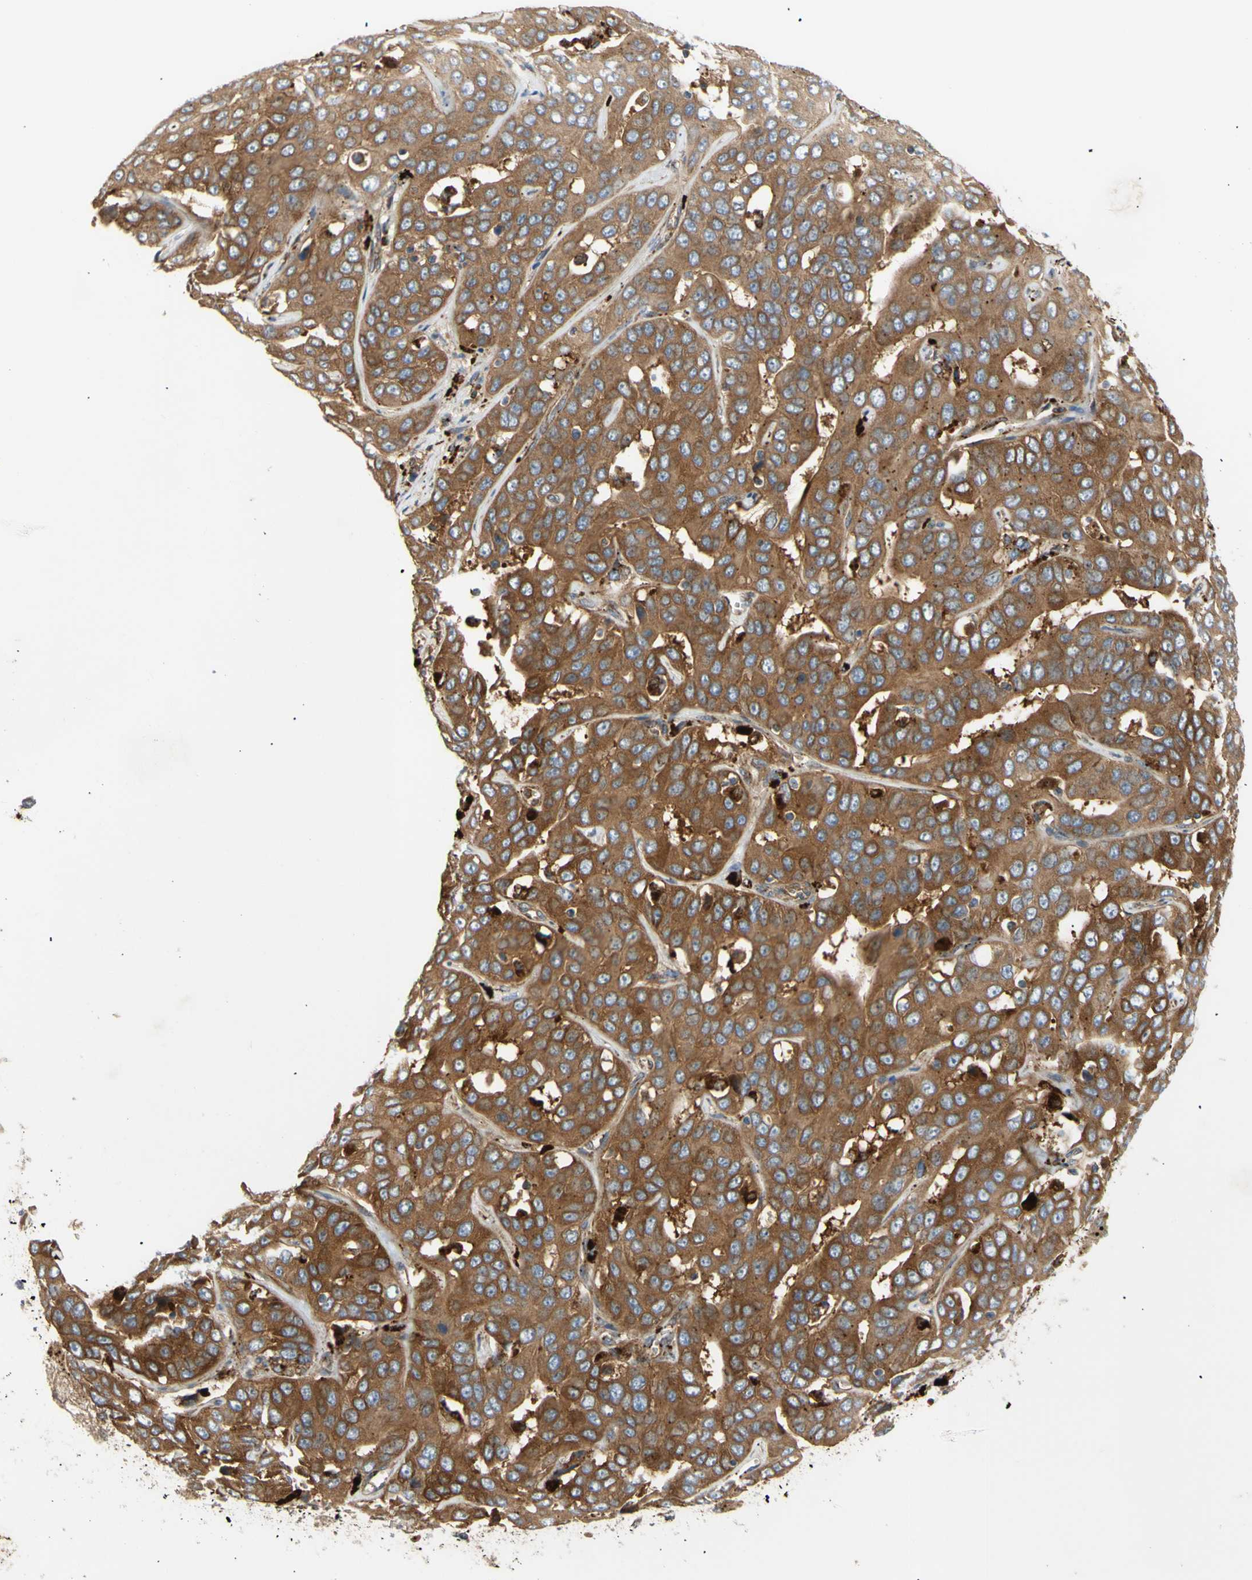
{"staining": {"intensity": "moderate", "quantity": ">75%", "location": "cytoplasmic/membranous"}, "tissue": "liver cancer", "cell_type": "Tumor cells", "image_type": "cancer", "snomed": [{"axis": "morphology", "description": "Cholangiocarcinoma"}, {"axis": "topography", "description": "Liver"}], "caption": "Cholangiocarcinoma (liver) stained with a protein marker reveals moderate staining in tumor cells.", "gene": "TUBG2", "patient": {"sex": "female", "age": 52}}